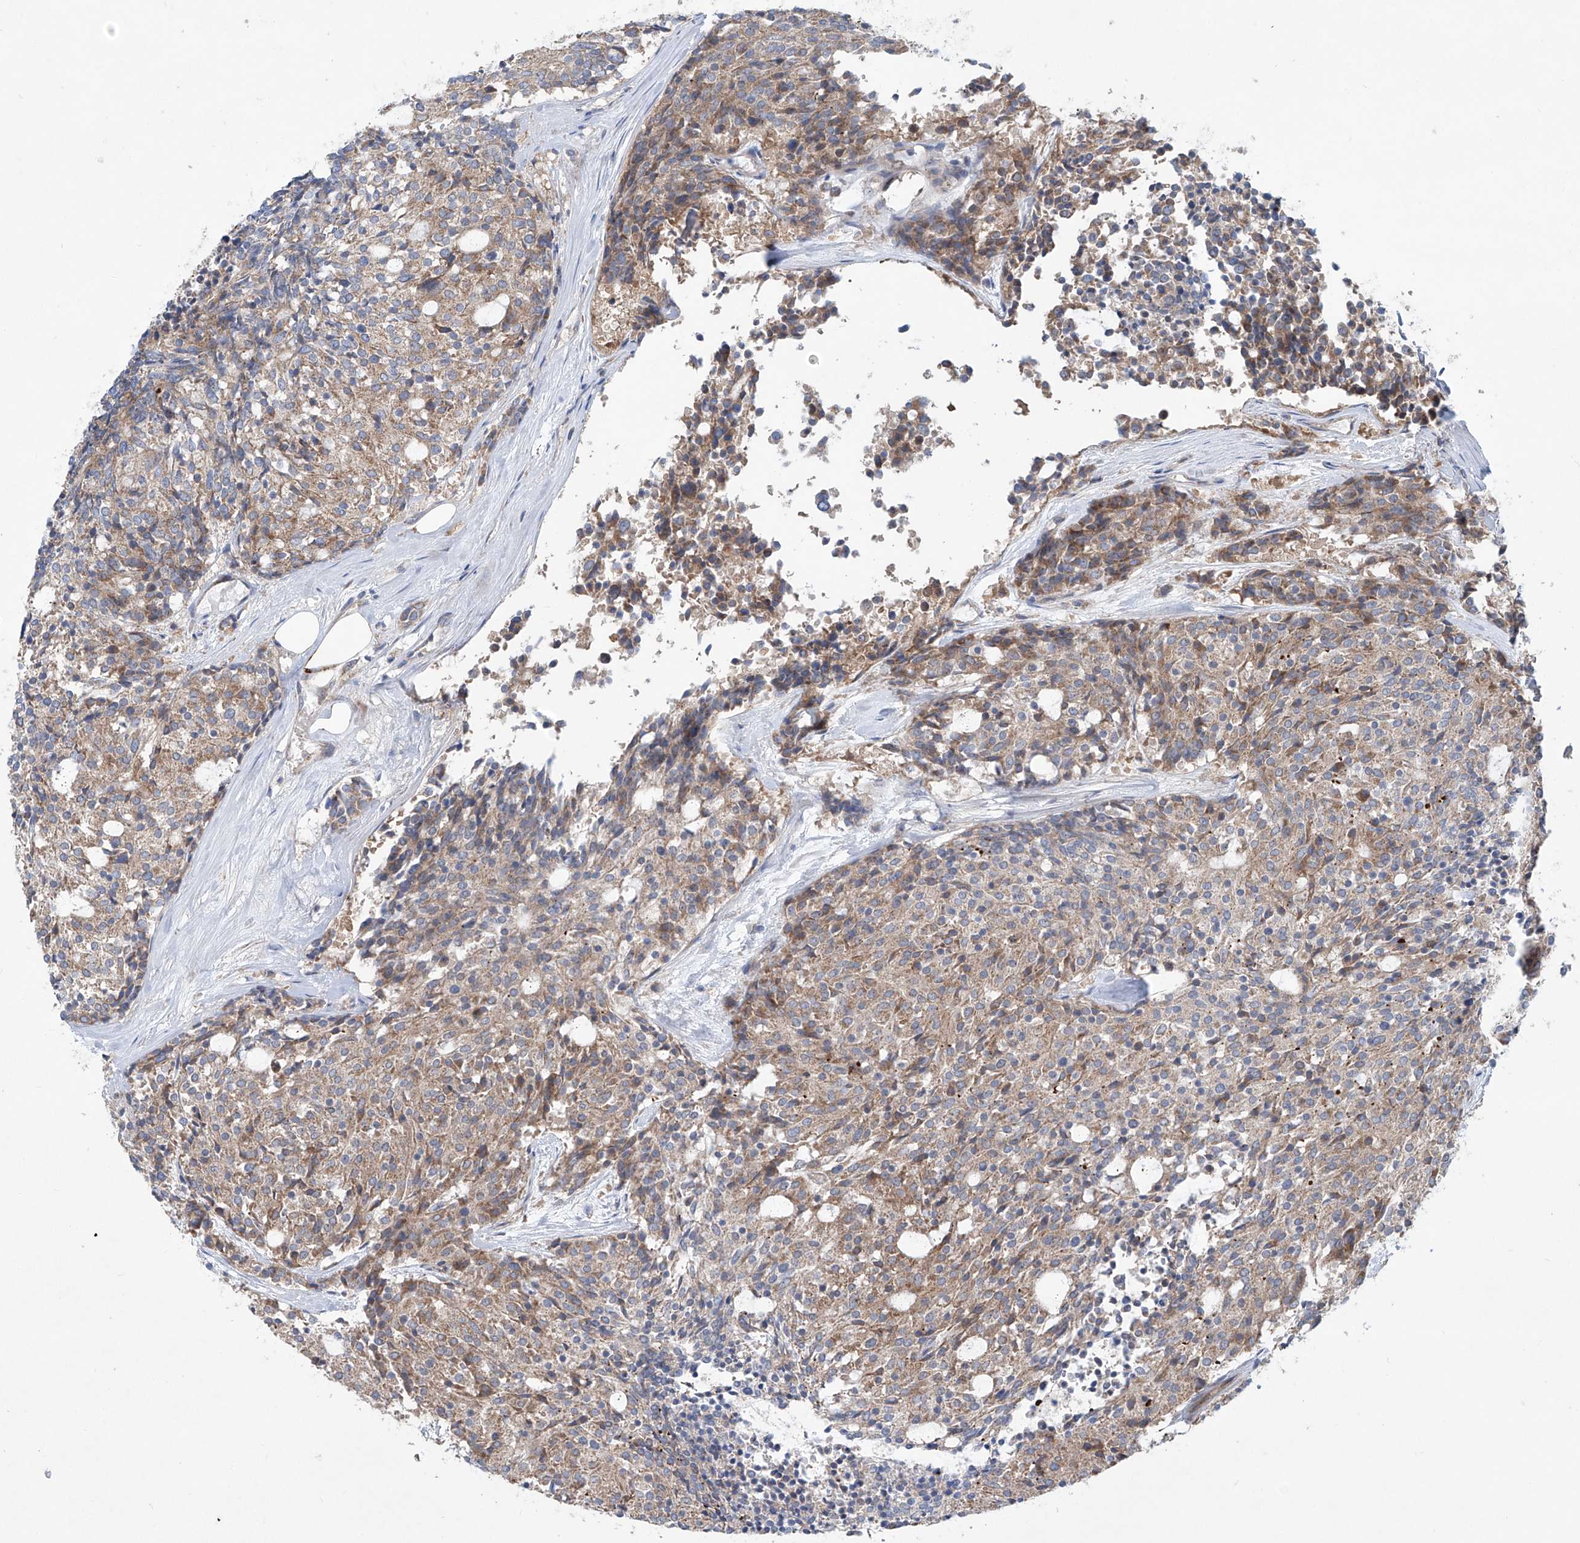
{"staining": {"intensity": "weak", "quantity": "25%-75%", "location": "cytoplasmic/membranous"}, "tissue": "carcinoid", "cell_type": "Tumor cells", "image_type": "cancer", "snomed": [{"axis": "morphology", "description": "Carcinoid, malignant, NOS"}, {"axis": "topography", "description": "Pancreas"}], "caption": "Brown immunohistochemical staining in carcinoid (malignant) exhibits weak cytoplasmic/membranous staining in approximately 25%-75% of tumor cells.", "gene": "KLC4", "patient": {"sex": "female", "age": 54}}